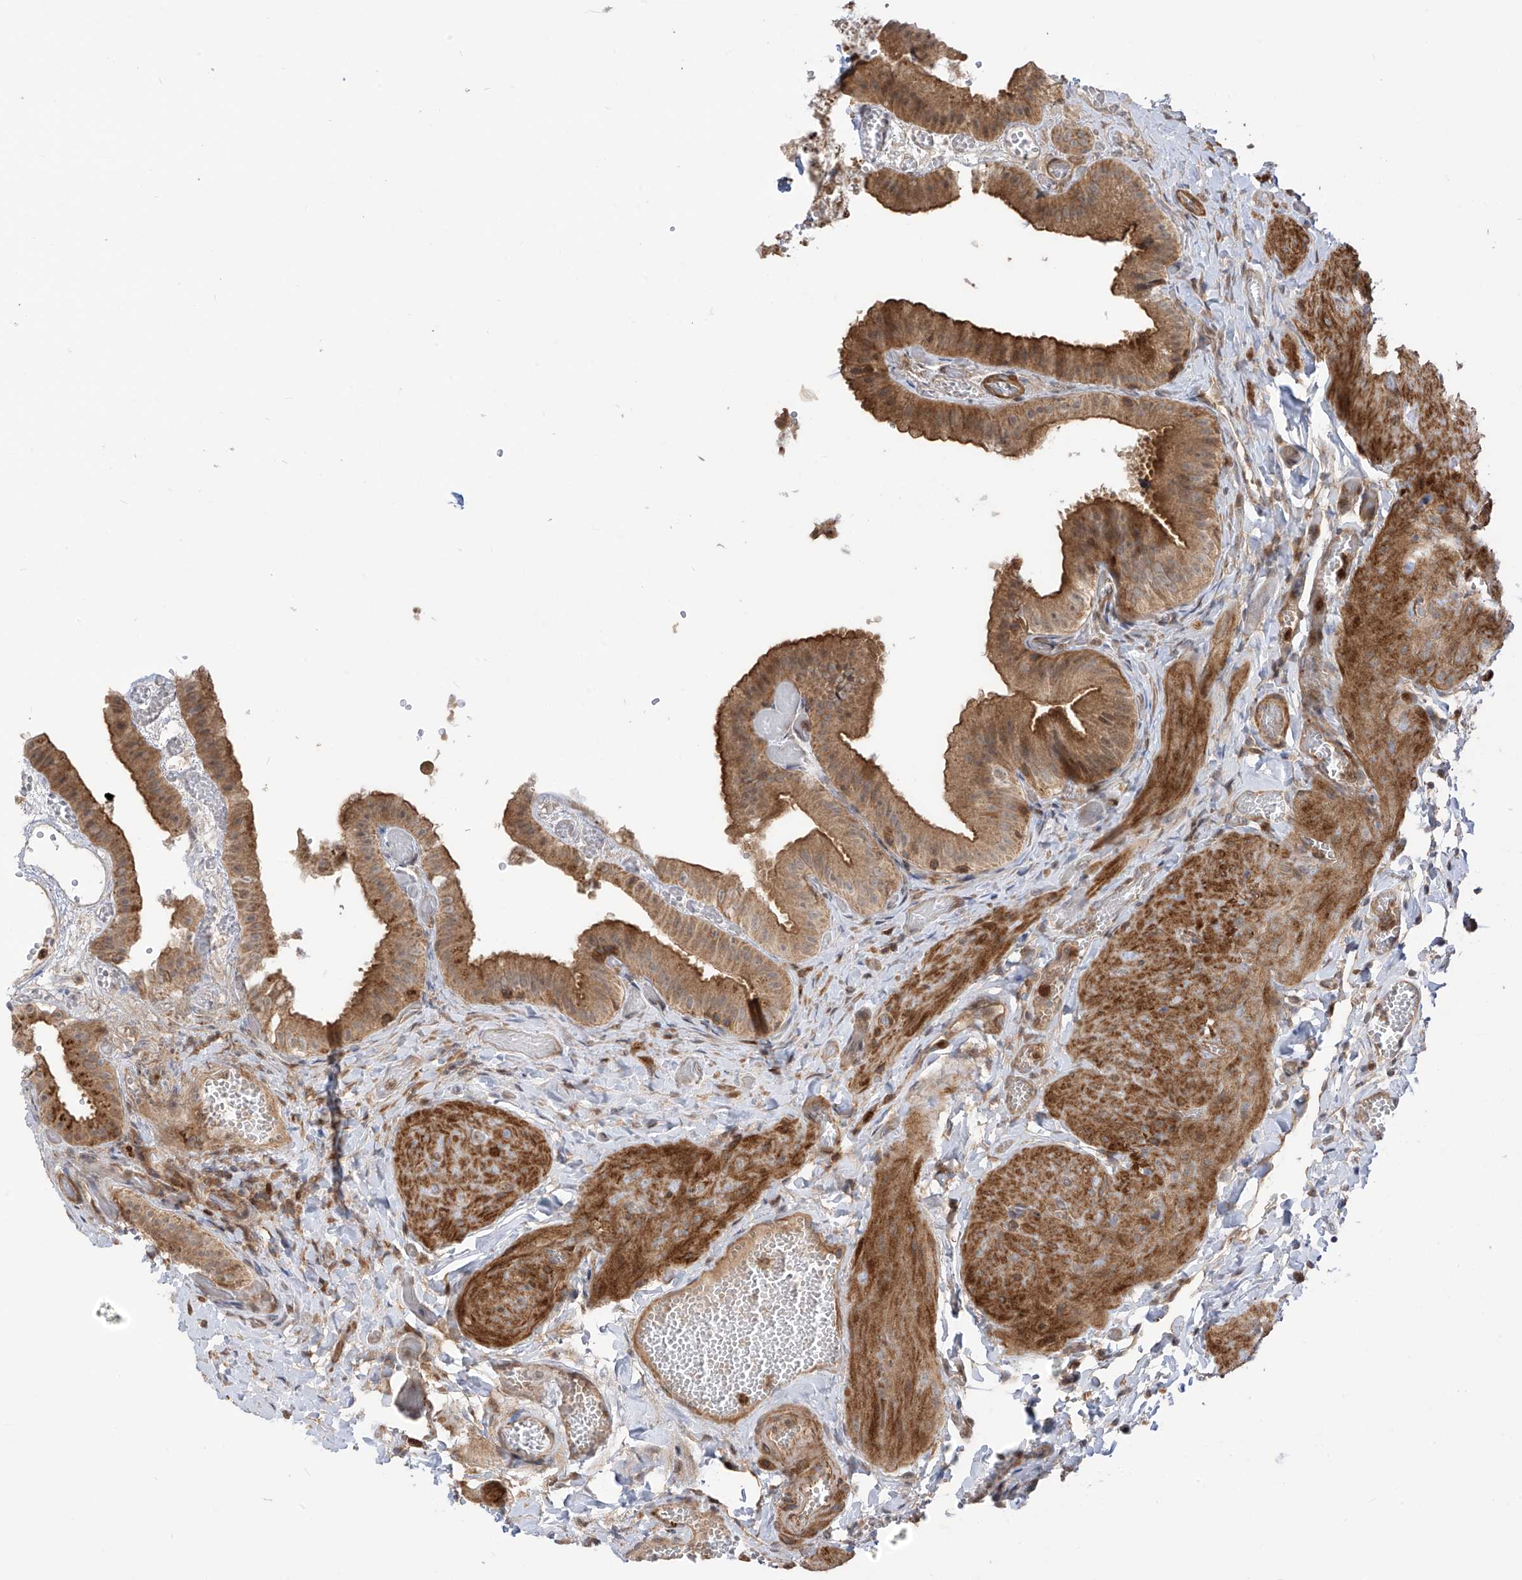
{"staining": {"intensity": "moderate", "quantity": ">75%", "location": "cytoplasmic/membranous,nuclear"}, "tissue": "gallbladder", "cell_type": "Glandular cells", "image_type": "normal", "snomed": [{"axis": "morphology", "description": "Normal tissue, NOS"}, {"axis": "topography", "description": "Gallbladder"}], "caption": "IHC image of benign gallbladder: human gallbladder stained using immunohistochemistry (IHC) shows medium levels of moderate protein expression localized specifically in the cytoplasmic/membranous,nuclear of glandular cells, appearing as a cytoplasmic/membranous,nuclear brown color.", "gene": "ATAD2B", "patient": {"sex": "female", "age": 64}}